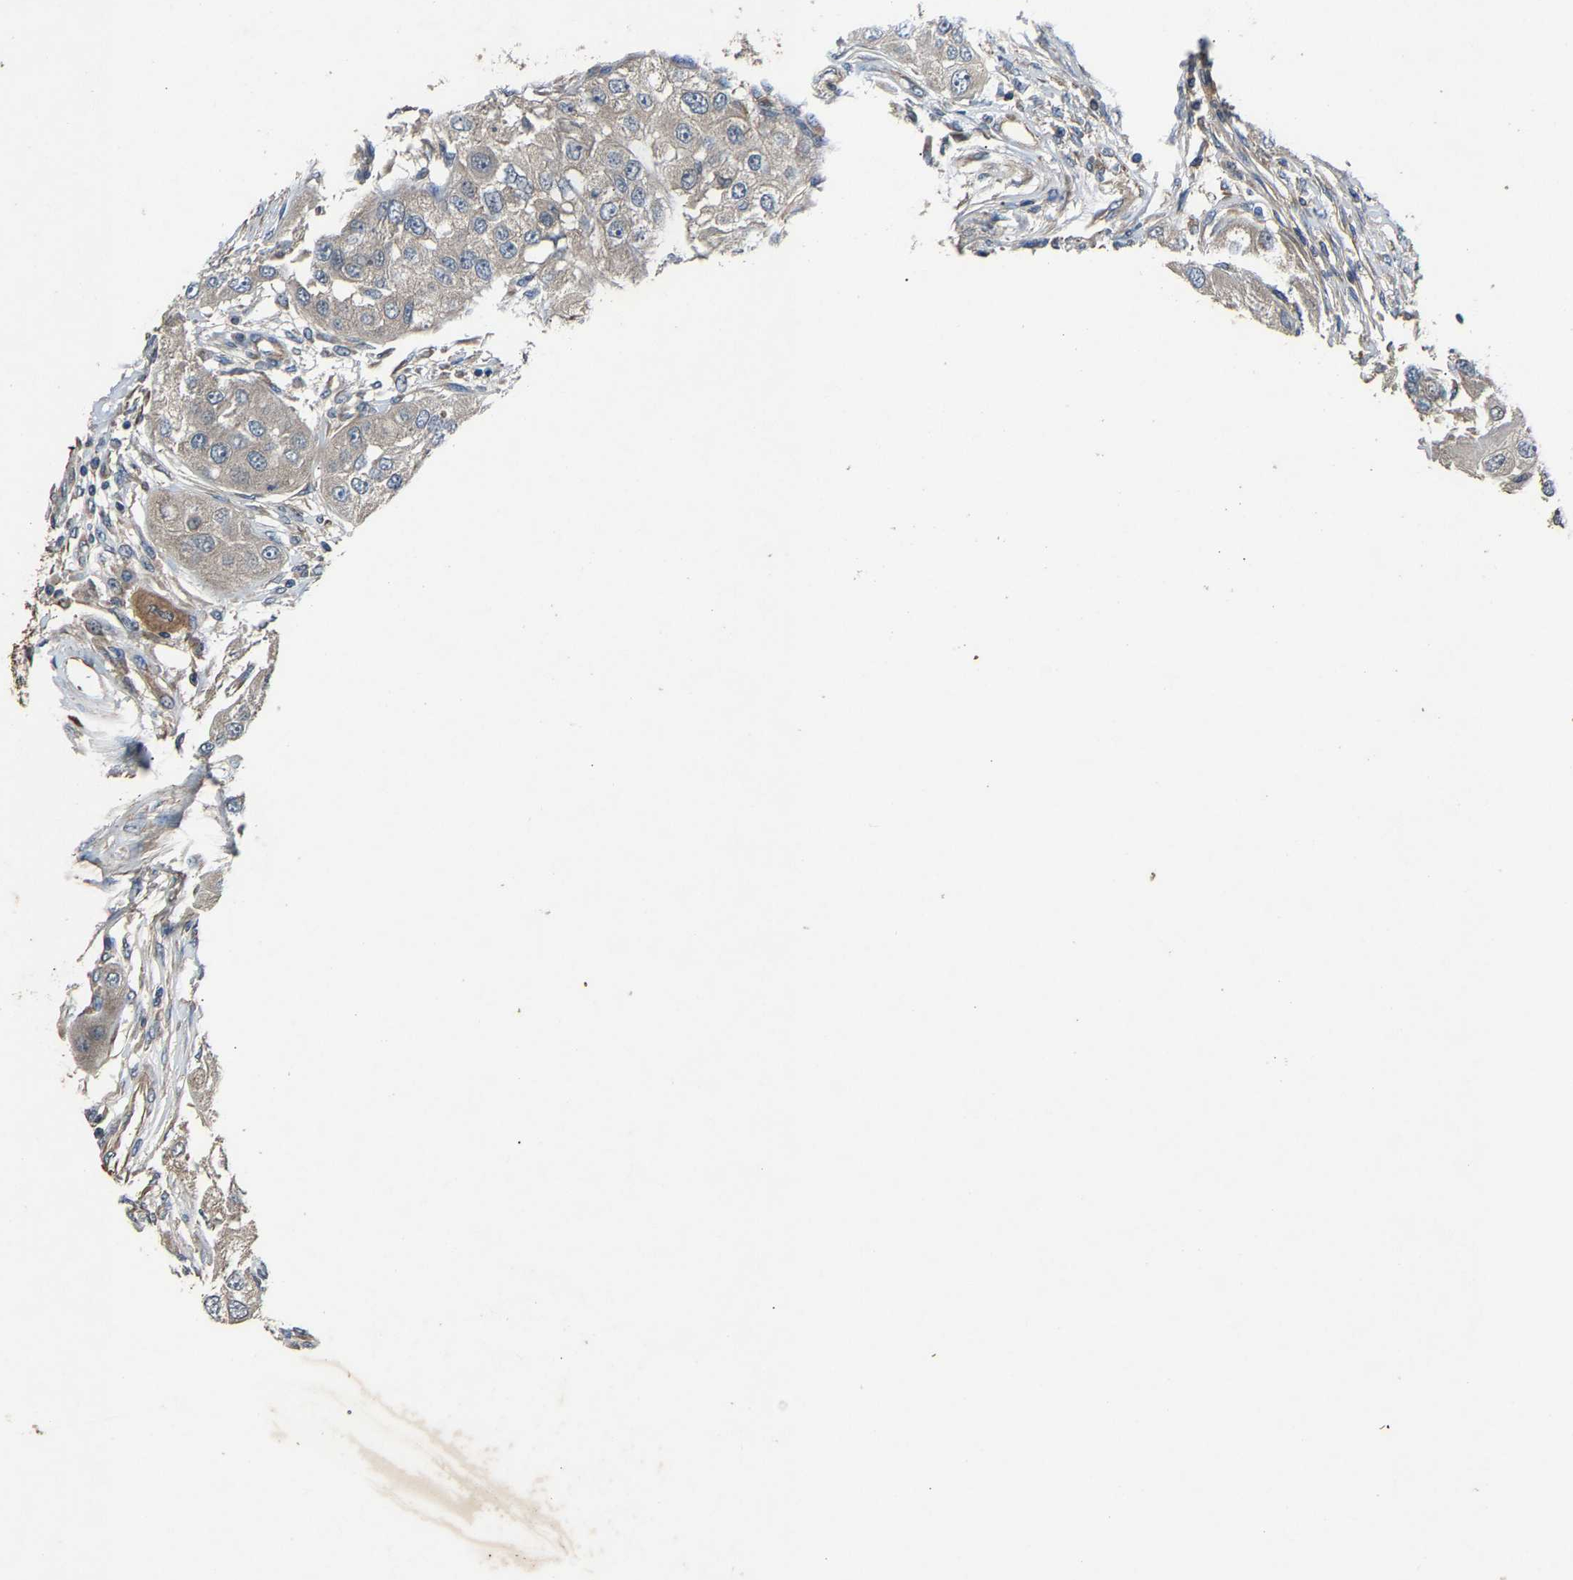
{"staining": {"intensity": "negative", "quantity": "none", "location": "none"}, "tissue": "head and neck cancer", "cell_type": "Tumor cells", "image_type": "cancer", "snomed": [{"axis": "morphology", "description": "Normal tissue, NOS"}, {"axis": "morphology", "description": "Squamous cell carcinoma, NOS"}, {"axis": "topography", "description": "Skeletal muscle"}, {"axis": "topography", "description": "Head-Neck"}], "caption": "High magnification brightfield microscopy of head and neck cancer (squamous cell carcinoma) stained with DAB (brown) and counterstained with hematoxylin (blue): tumor cells show no significant positivity.", "gene": "PPID", "patient": {"sex": "male", "age": 51}}